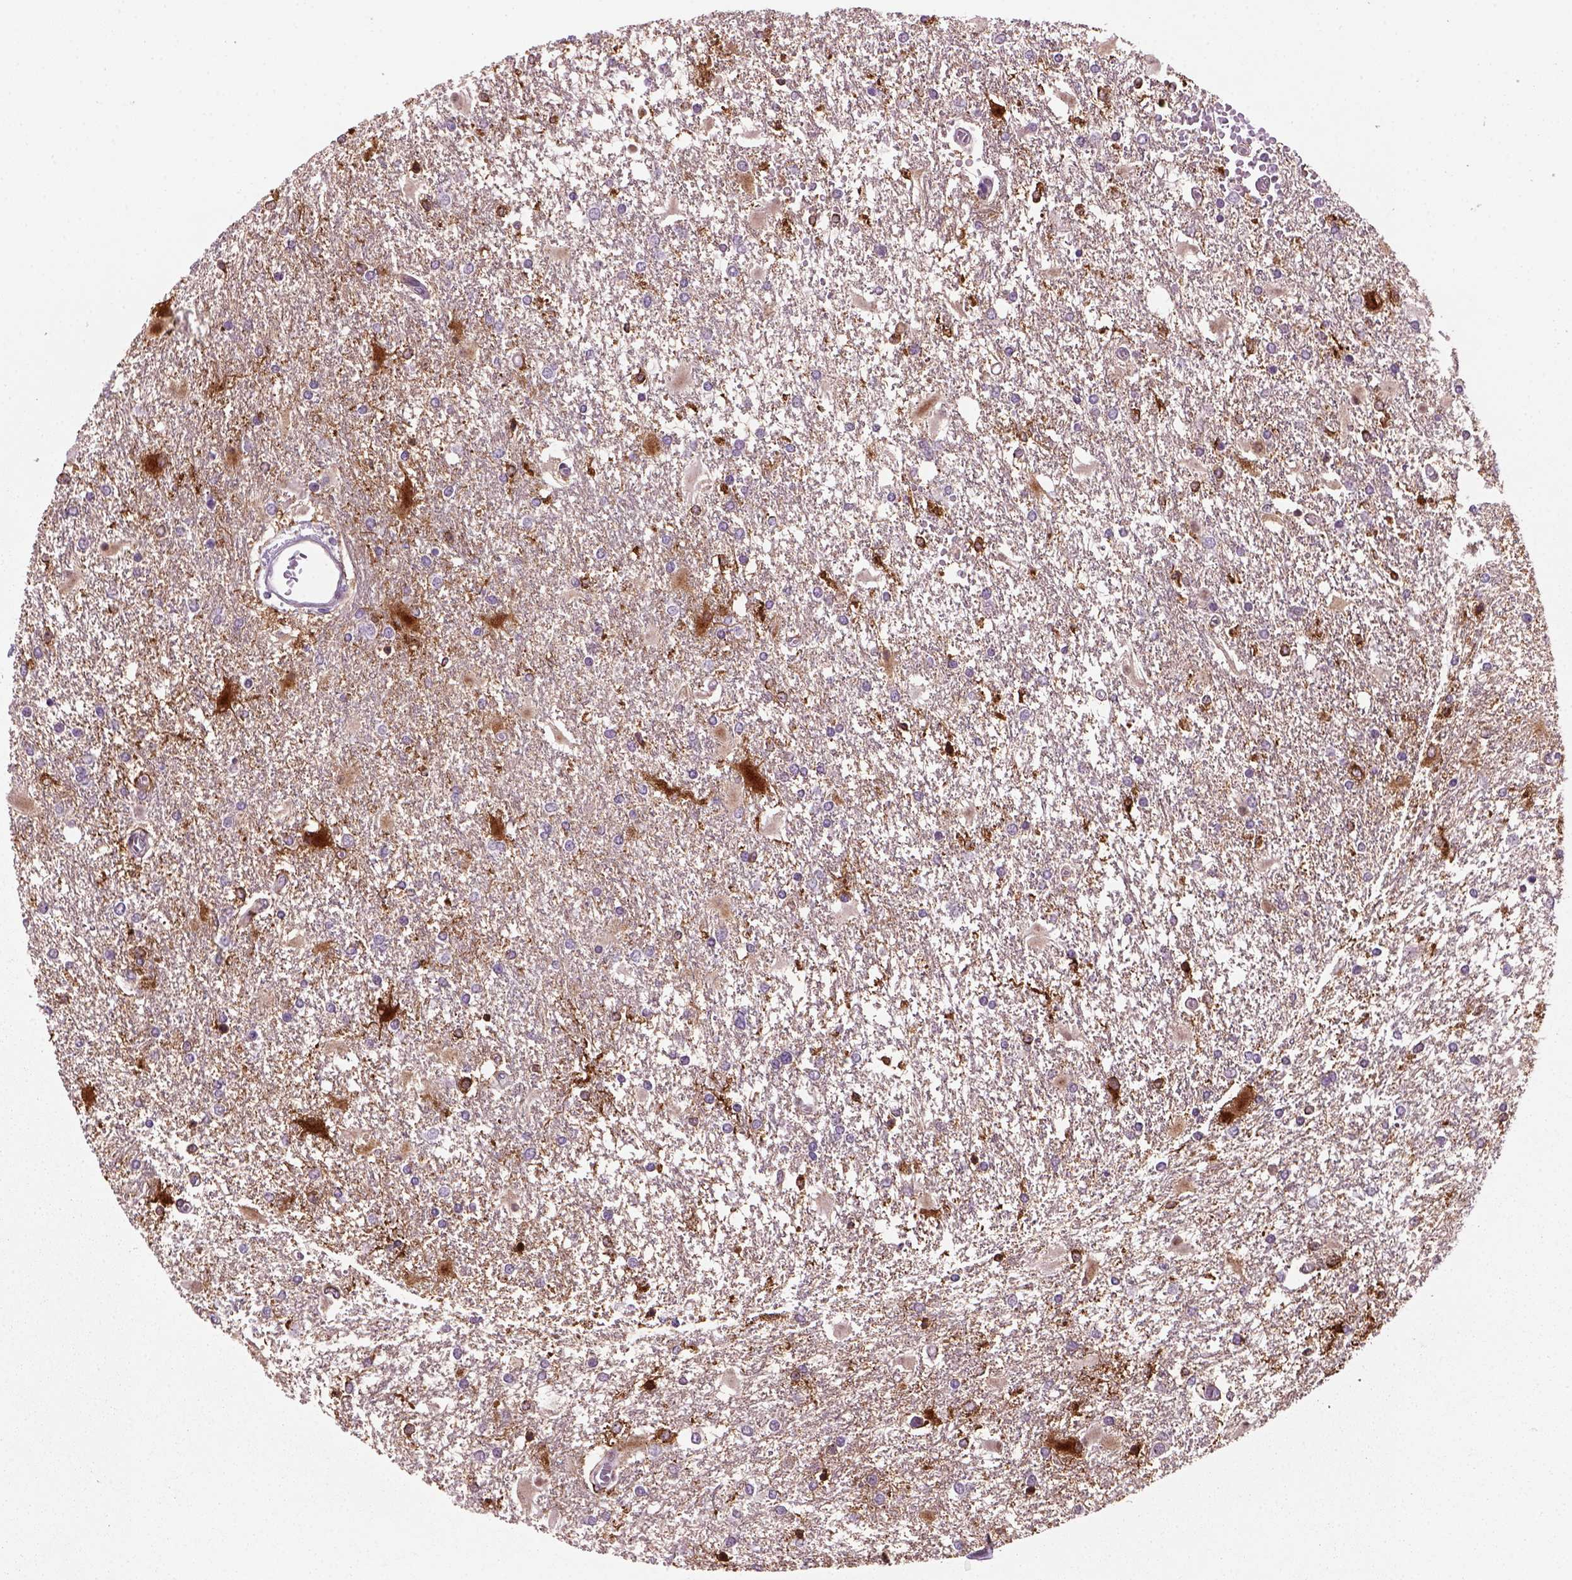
{"staining": {"intensity": "strong", "quantity": "25%-75%", "location": "cytoplasmic/membranous,nuclear"}, "tissue": "glioma", "cell_type": "Tumor cells", "image_type": "cancer", "snomed": [{"axis": "morphology", "description": "Glioma, malignant, High grade"}, {"axis": "topography", "description": "Cerebral cortex"}], "caption": "Strong cytoplasmic/membranous and nuclear protein staining is seen in approximately 25%-75% of tumor cells in malignant high-grade glioma.", "gene": "MARCKS", "patient": {"sex": "male", "age": 79}}